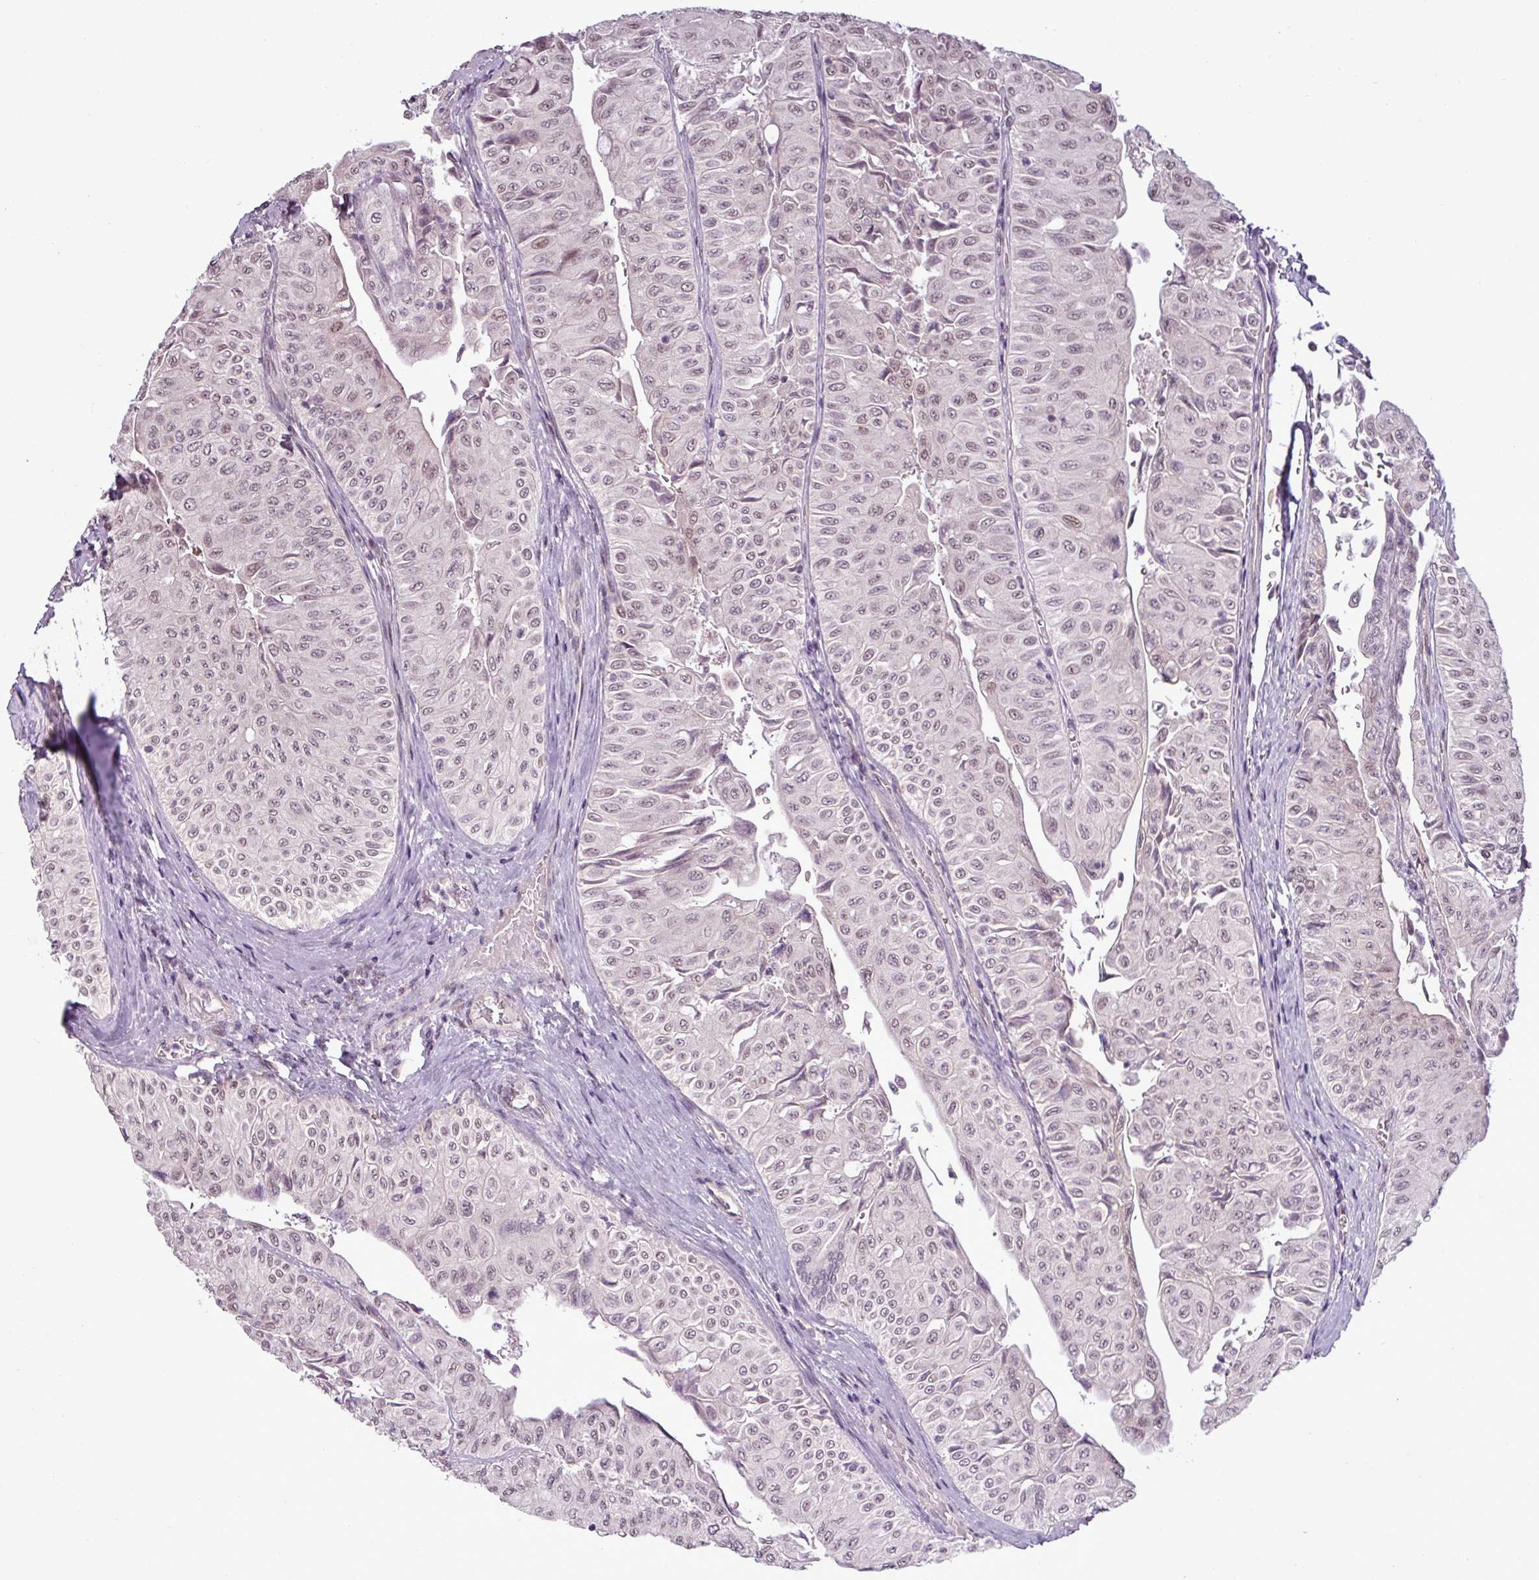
{"staining": {"intensity": "weak", "quantity": "25%-75%", "location": "nuclear"}, "tissue": "urothelial cancer", "cell_type": "Tumor cells", "image_type": "cancer", "snomed": [{"axis": "morphology", "description": "Urothelial carcinoma, NOS"}, {"axis": "topography", "description": "Urinary bladder"}], "caption": "DAB immunohistochemical staining of transitional cell carcinoma displays weak nuclear protein positivity in about 25%-75% of tumor cells.", "gene": "GPT2", "patient": {"sex": "male", "age": 59}}